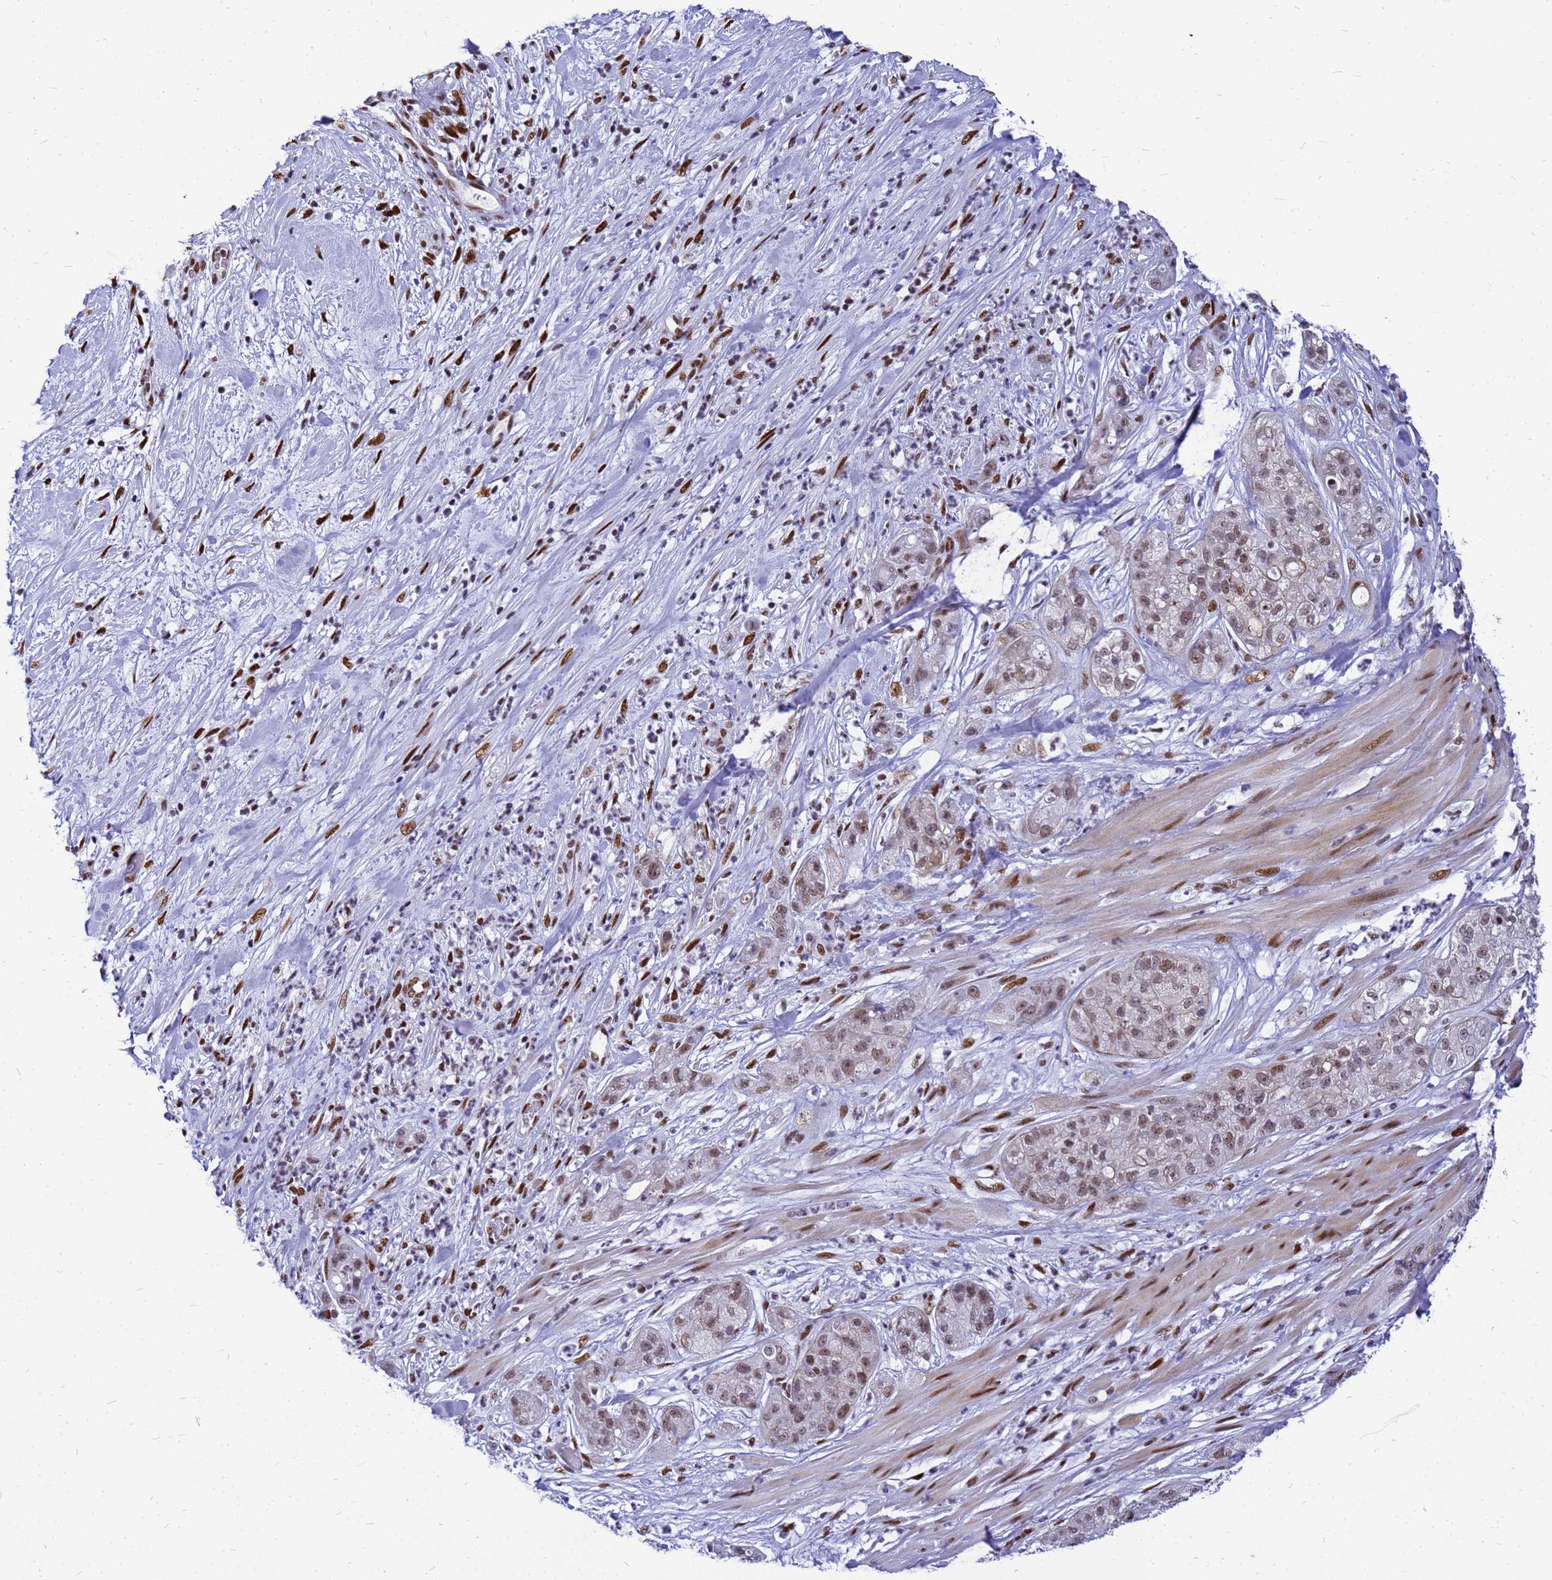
{"staining": {"intensity": "moderate", "quantity": ">75%", "location": "nuclear"}, "tissue": "pancreatic cancer", "cell_type": "Tumor cells", "image_type": "cancer", "snomed": [{"axis": "morphology", "description": "Adenocarcinoma, NOS"}, {"axis": "topography", "description": "Pancreas"}], "caption": "IHC staining of pancreatic adenocarcinoma, which demonstrates medium levels of moderate nuclear staining in about >75% of tumor cells indicating moderate nuclear protein staining. The staining was performed using DAB (brown) for protein detection and nuclei were counterstained in hematoxylin (blue).", "gene": "SART3", "patient": {"sex": "female", "age": 78}}